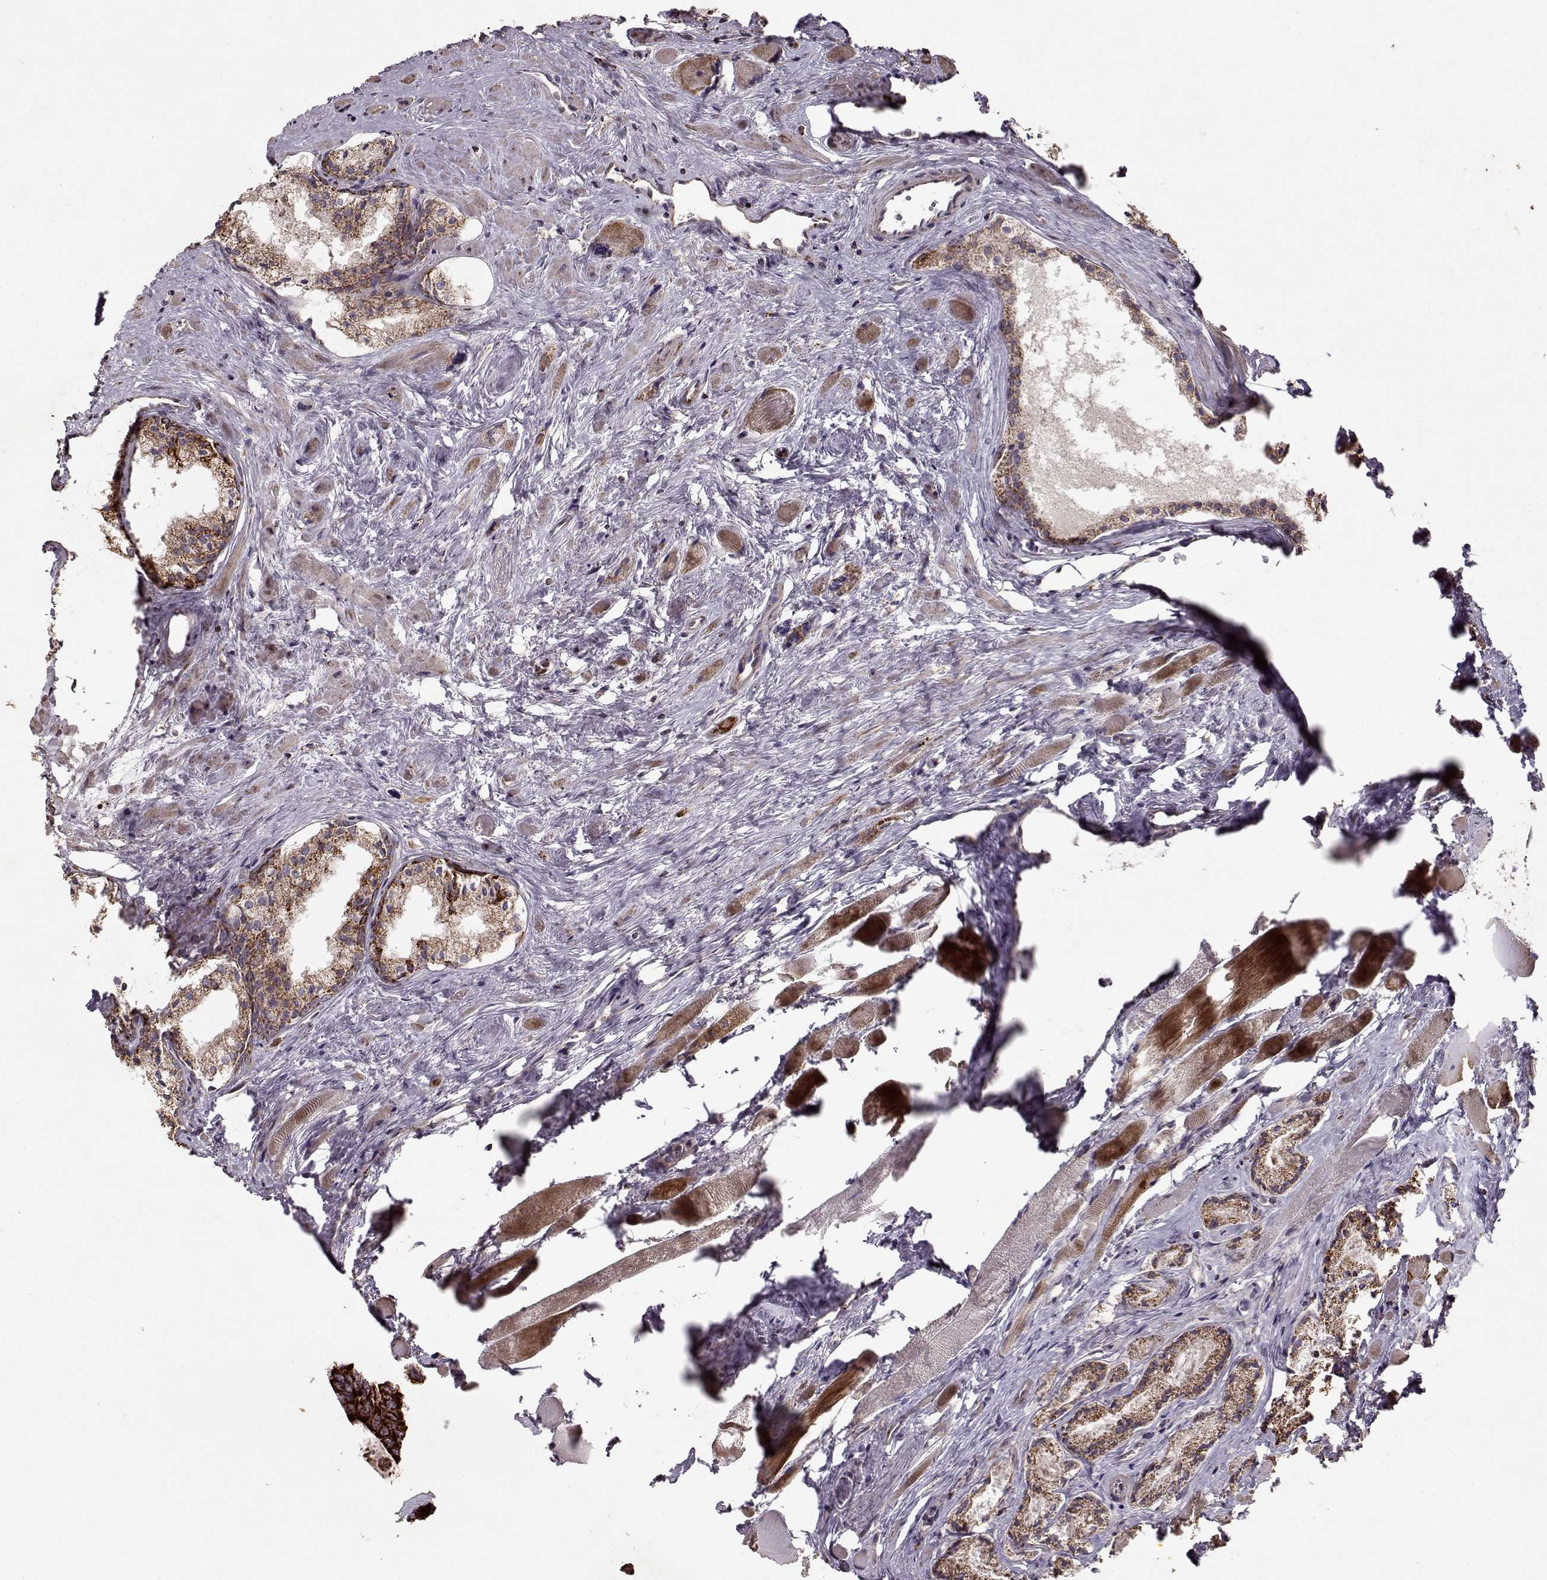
{"staining": {"intensity": "strong", "quantity": ">75%", "location": "cytoplasmic/membranous"}, "tissue": "prostate cancer", "cell_type": "Tumor cells", "image_type": "cancer", "snomed": [{"axis": "morphology", "description": "Adenocarcinoma, NOS"}, {"axis": "morphology", "description": "Adenocarcinoma, High grade"}, {"axis": "topography", "description": "Prostate"}], "caption": "Immunohistochemistry (IHC) staining of prostate adenocarcinoma, which demonstrates high levels of strong cytoplasmic/membranous staining in approximately >75% of tumor cells indicating strong cytoplasmic/membranous protein expression. The staining was performed using DAB (brown) for protein detection and nuclei were counterstained in hematoxylin (blue).", "gene": "CMTM3", "patient": {"sex": "male", "age": 62}}